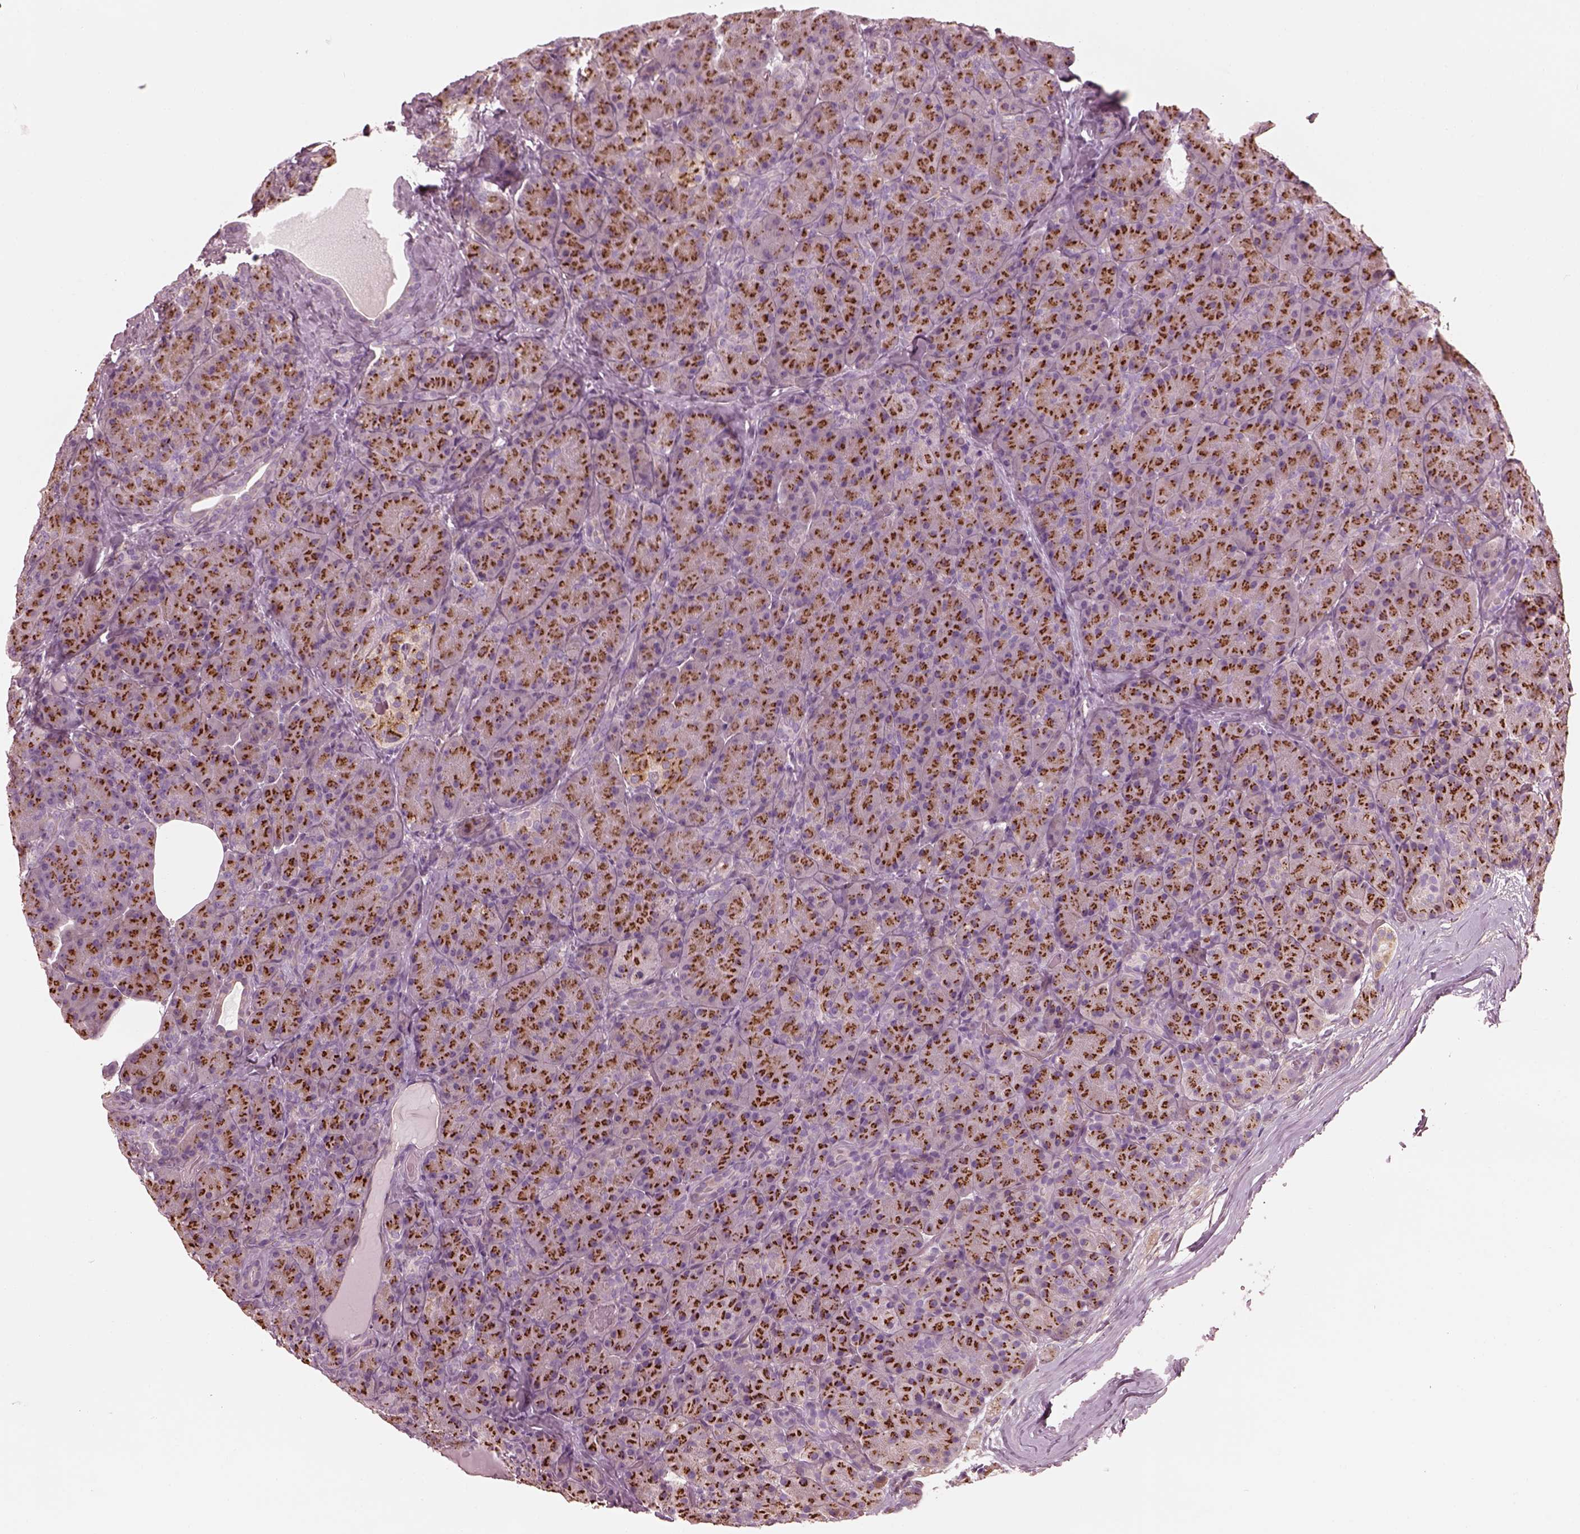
{"staining": {"intensity": "strong", "quantity": ">75%", "location": "cytoplasmic/membranous"}, "tissue": "pancreas", "cell_type": "Exocrine glandular cells", "image_type": "normal", "snomed": [{"axis": "morphology", "description": "Normal tissue, NOS"}, {"axis": "topography", "description": "Pancreas"}], "caption": "Exocrine glandular cells display high levels of strong cytoplasmic/membranous staining in about >75% of cells in unremarkable pancreas. (brown staining indicates protein expression, while blue staining denotes nuclei).", "gene": "ELAPOR1", "patient": {"sex": "male", "age": 57}}